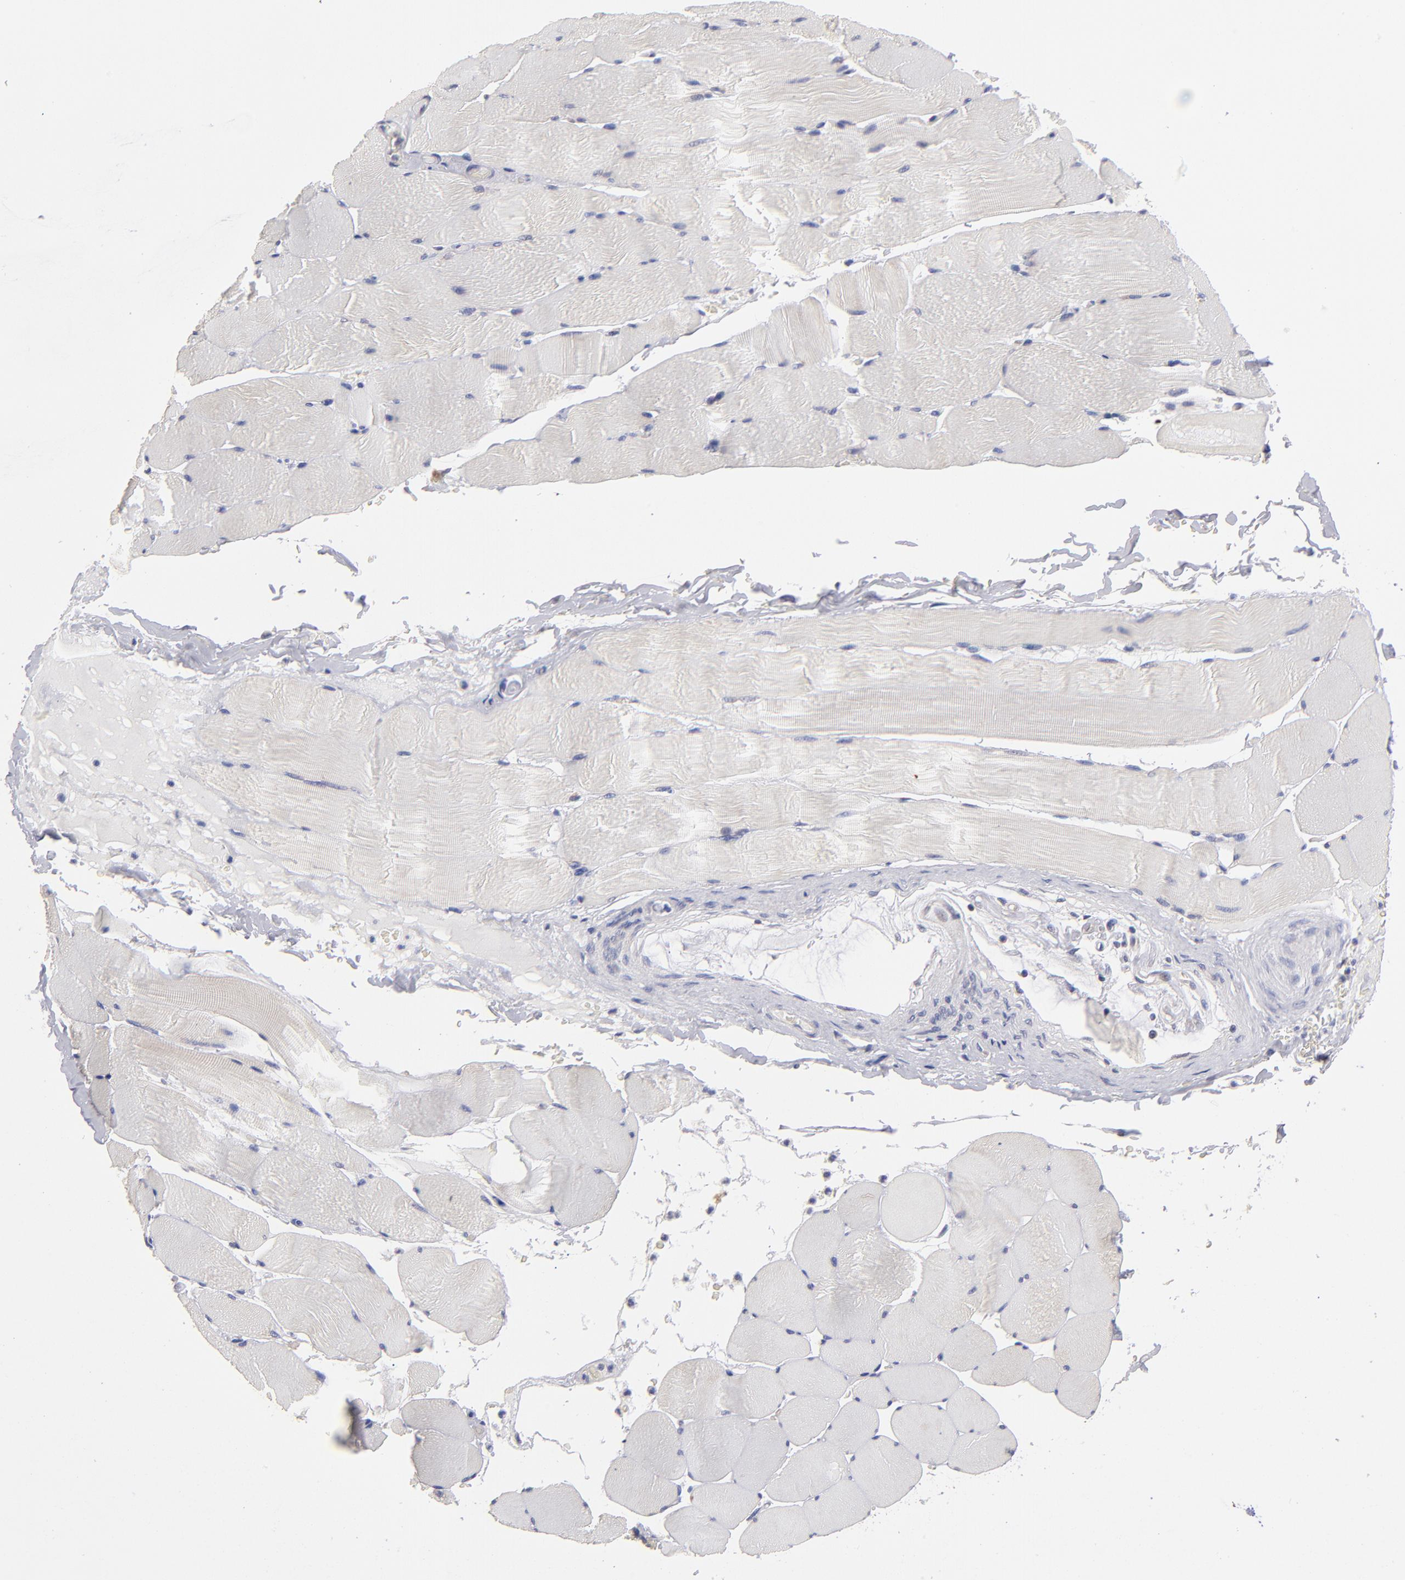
{"staining": {"intensity": "negative", "quantity": "none", "location": "none"}, "tissue": "skeletal muscle", "cell_type": "Myocytes", "image_type": "normal", "snomed": [{"axis": "morphology", "description": "Normal tissue, NOS"}, {"axis": "topography", "description": "Skeletal muscle"}], "caption": "This is an immunohistochemistry (IHC) micrograph of benign skeletal muscle. There is no positivity in myocytes.", "gene": "EIF3L", "patient": {"sex": "male", "age": 62}}